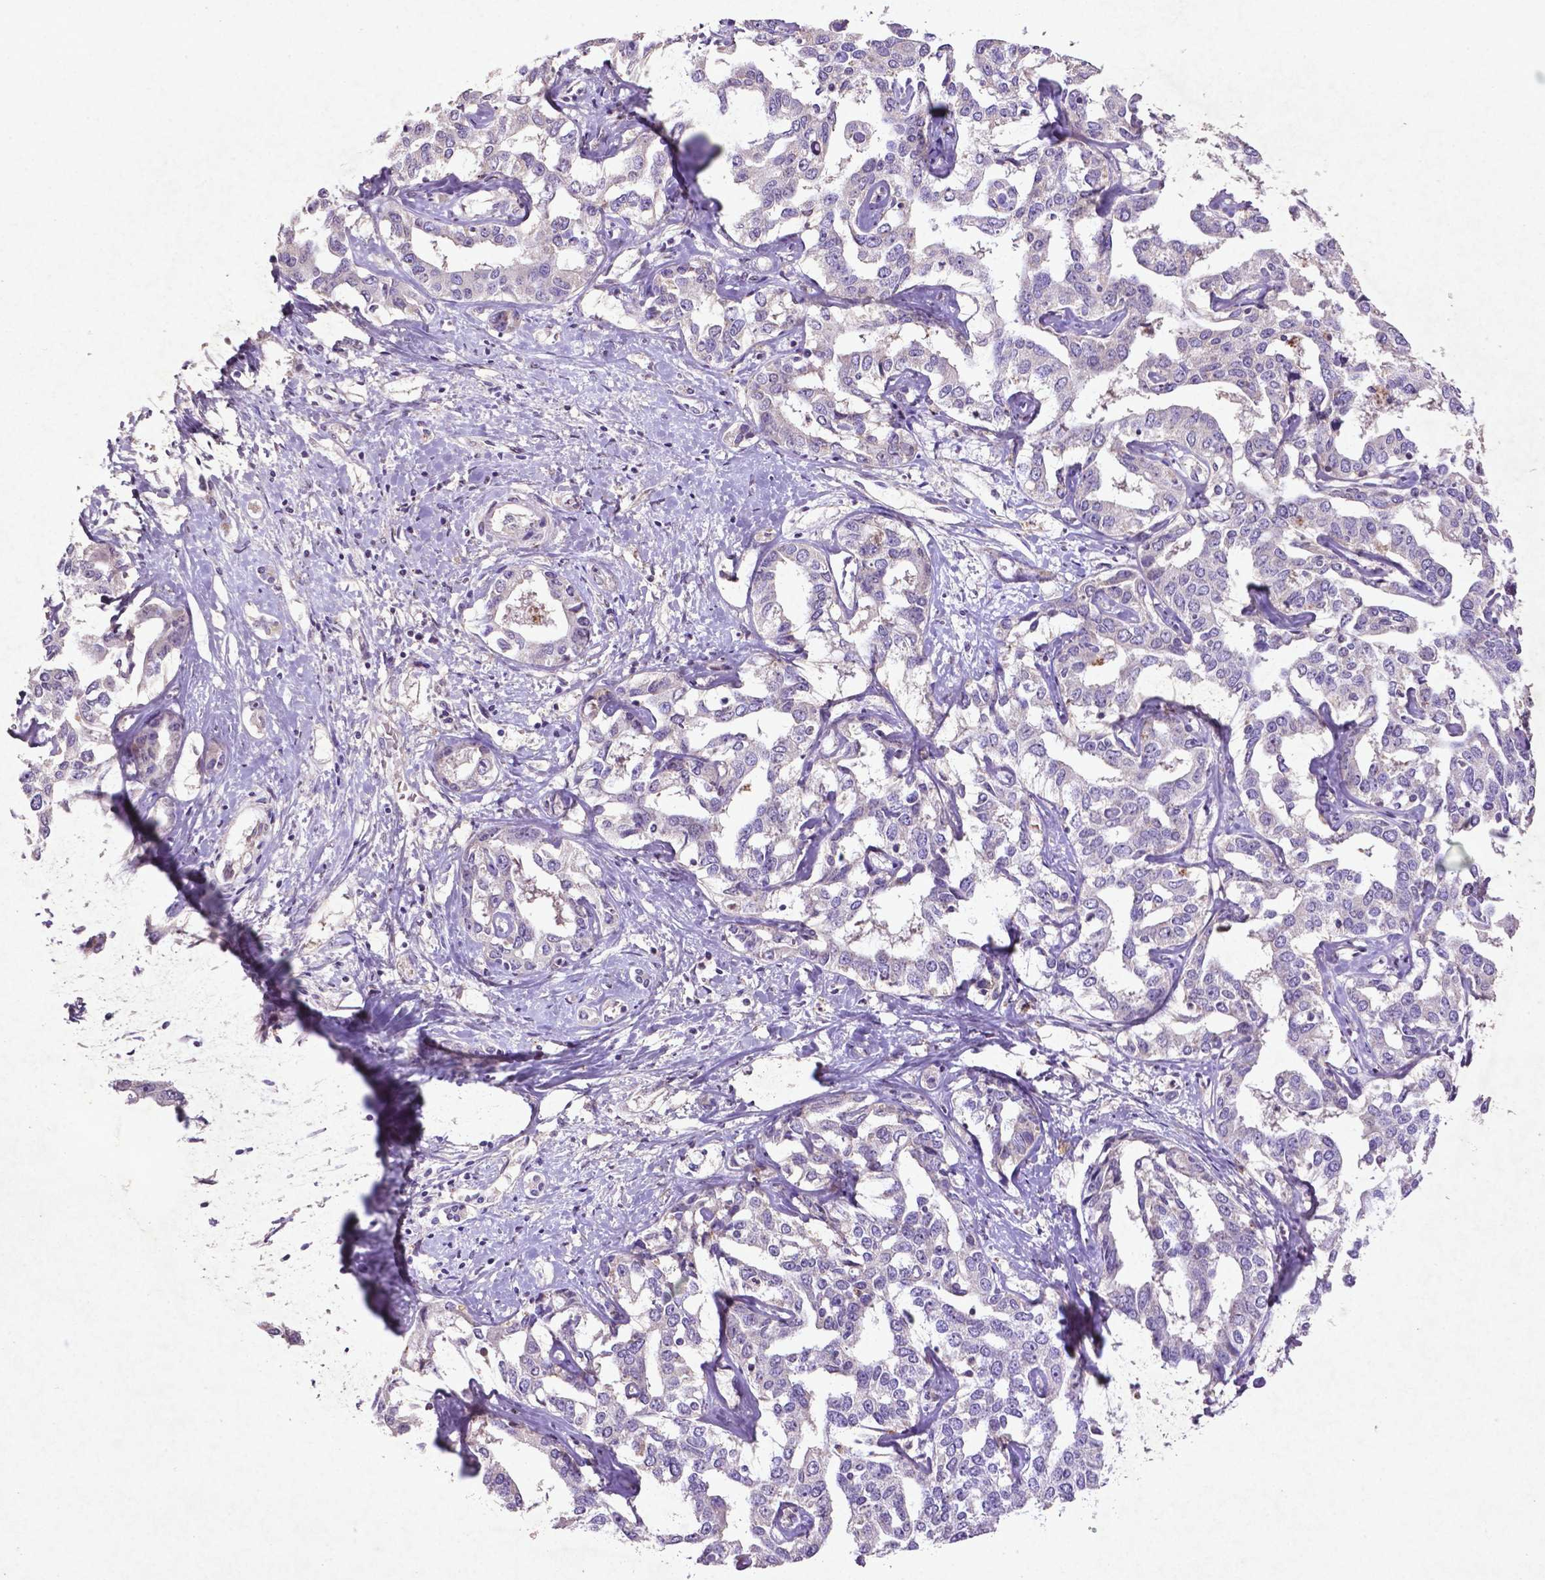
{"staining": {"intensity": "negative", "quantity": "none", "location": "none"}, "tissue": "liver cancer", "cell_type": "Tumor cells", "image_type": "cancer", "snomed": [{"axis": "morphology", "description": "Cholangiocarcinoma"}, {"axis": "topography", "description": "Liver"}], "caption": "The photomicrograph reveals no staining of tumor cells in liver cholangiocarcinoma.", "gene": "MTOR", "patient": {"sex": "male", "age": 59}}